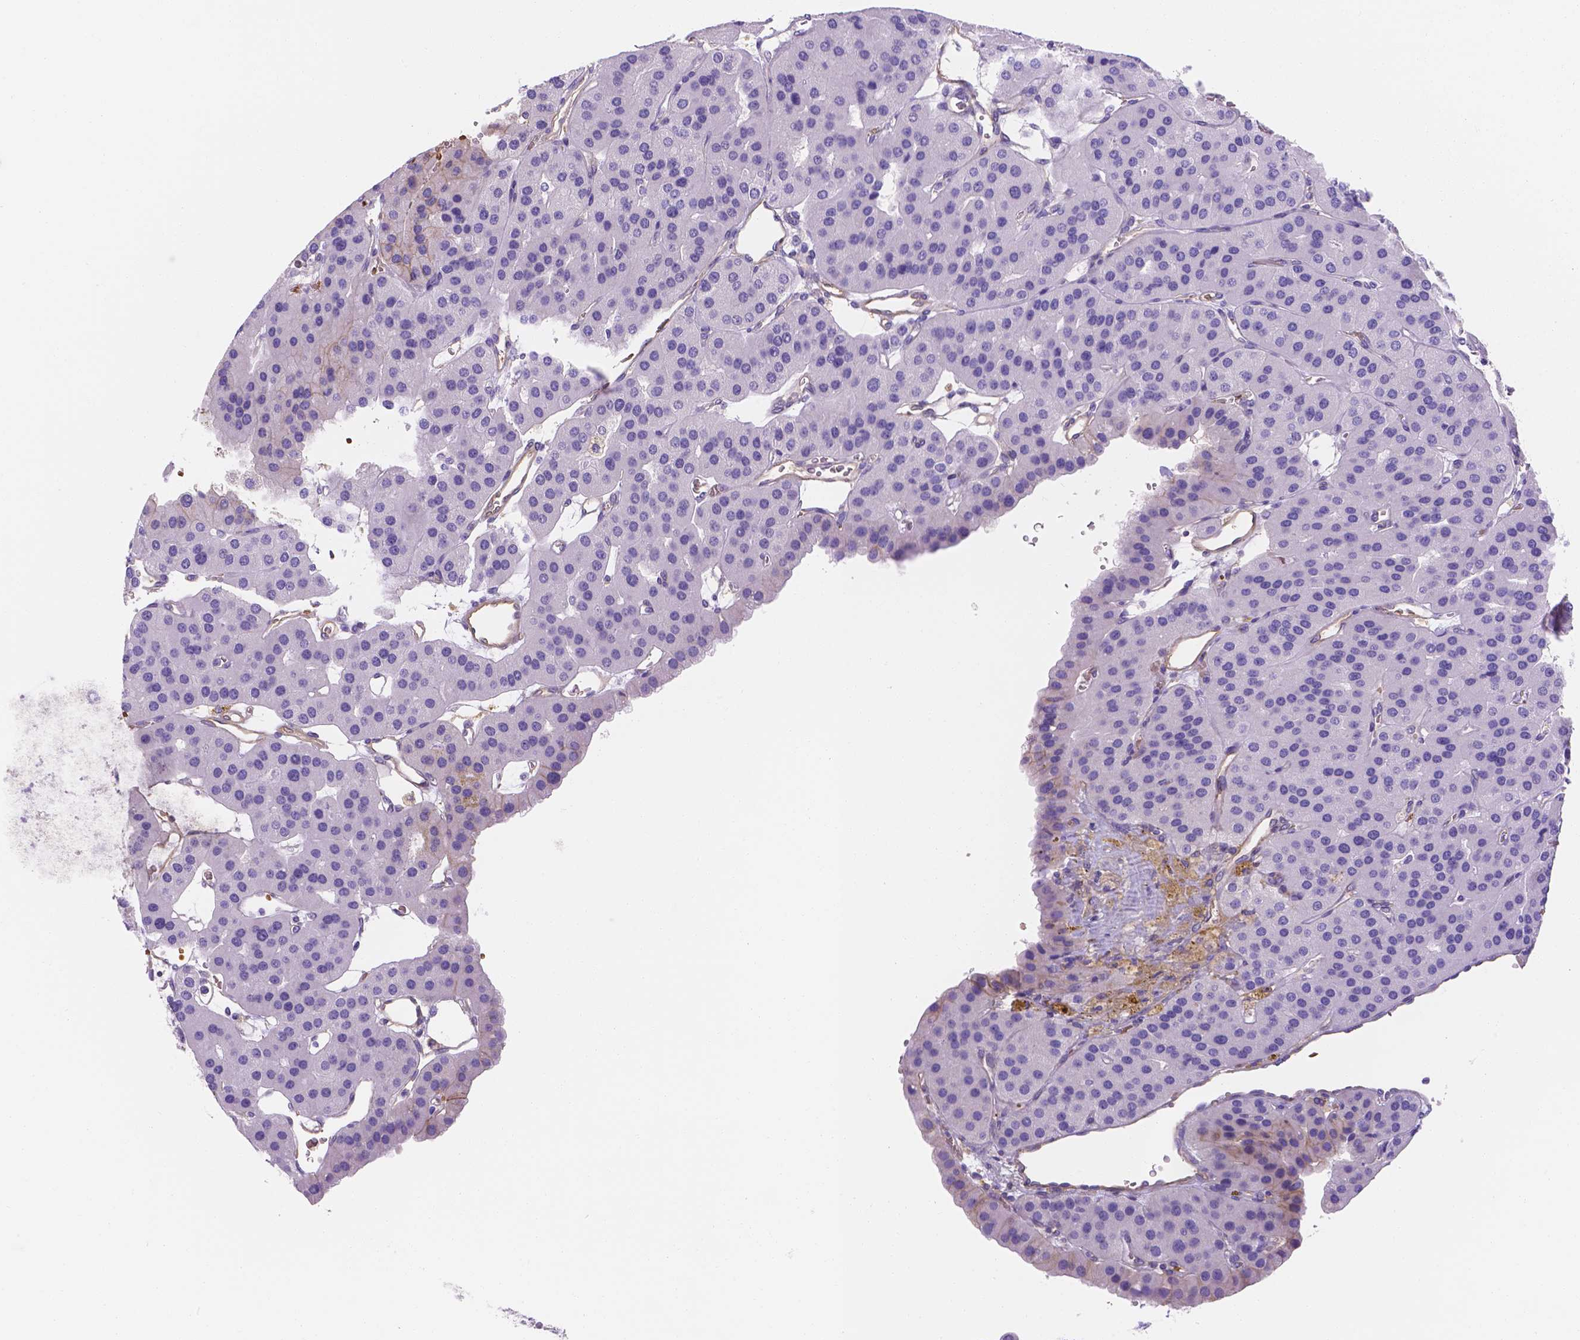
{"staining": {"intensity": "negative", "quantity": "none", "location": "none"}, "tissue": "parathyroid gland", "cell_type": "Glandular cells", "image_type": "normal", "snomed": [{"axis": "morphology", "description": "Normal tissue, NOS"}, {"axis": "morphology", "description": "Adenoma, NOS"}, {"axis": "topography", "description": "Parathyroid gland"}], "caption": "Image shows no significant protein staining in glandular cells of benign parathyroid gland. Brightfield microscopy of immunohistochemistry stained with DAB (3,3'-diaminobenzidine) (brown) and hematoxylin (blue), captured at high magnification.", "gene": "SLC40A1", "patient": {"sex": "female", "age": 86}}